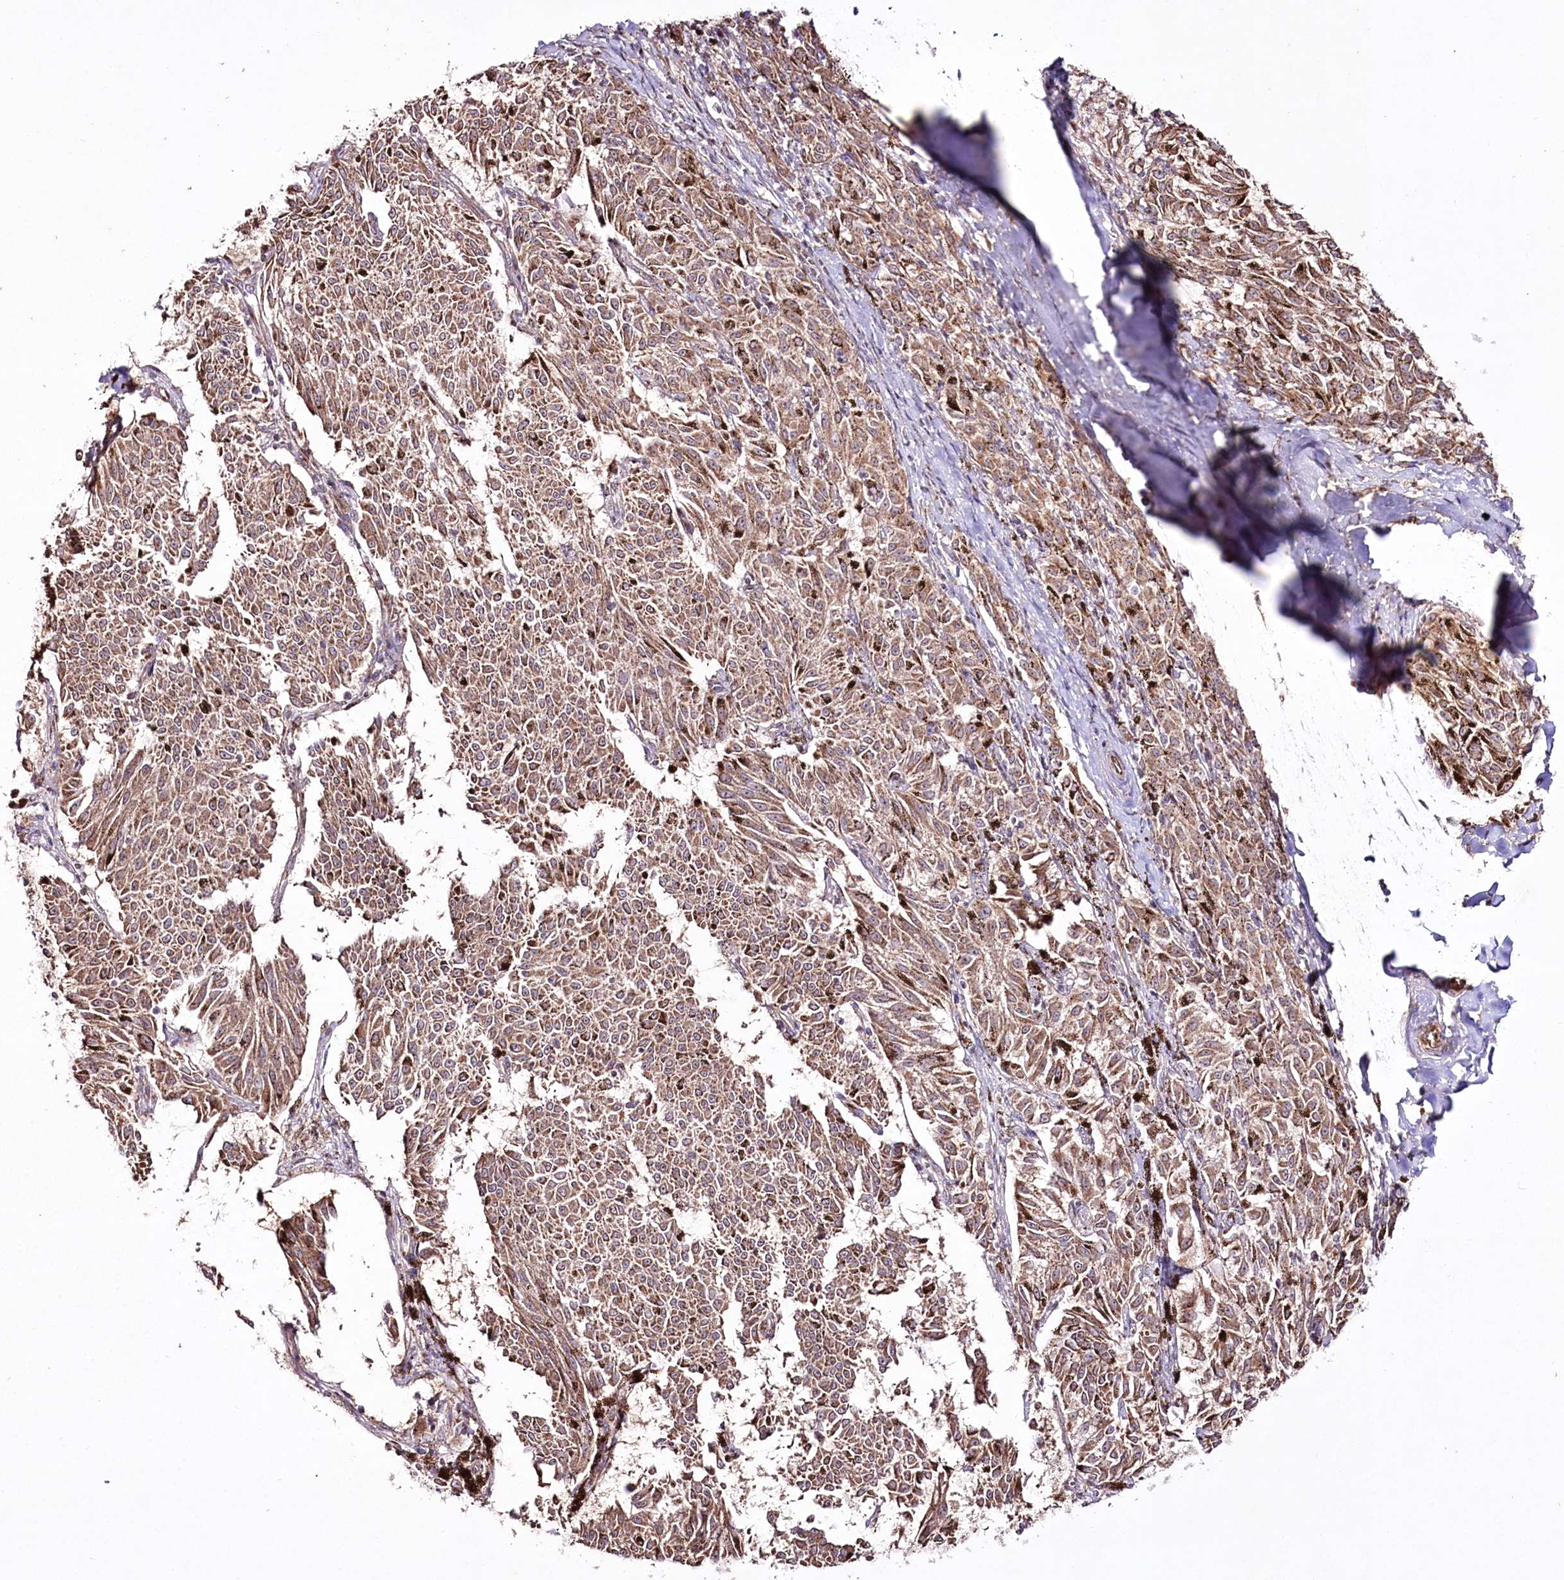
{"staining": {"intensity": "moderate", "quantity": ">75%", "location": "cytoplasmic/membranous"}, "tissue": "melanoma", "cell_type": "Tumor cells", "image_type": "cancer", "snomed": [{"axis": "morphology", "description": "Malignant melanoma, NOS"}, {"axis": "topography", "description": "Skin"}], "caption": "An immunohistochemistry image of tumor tissue is shown. Protein staining in brown highlights moderate cytoplasmic/membranous positivity in melanoma within tumor cells.", "gene": "REXO2", "patient": {"sex": "female", "age": 72}}